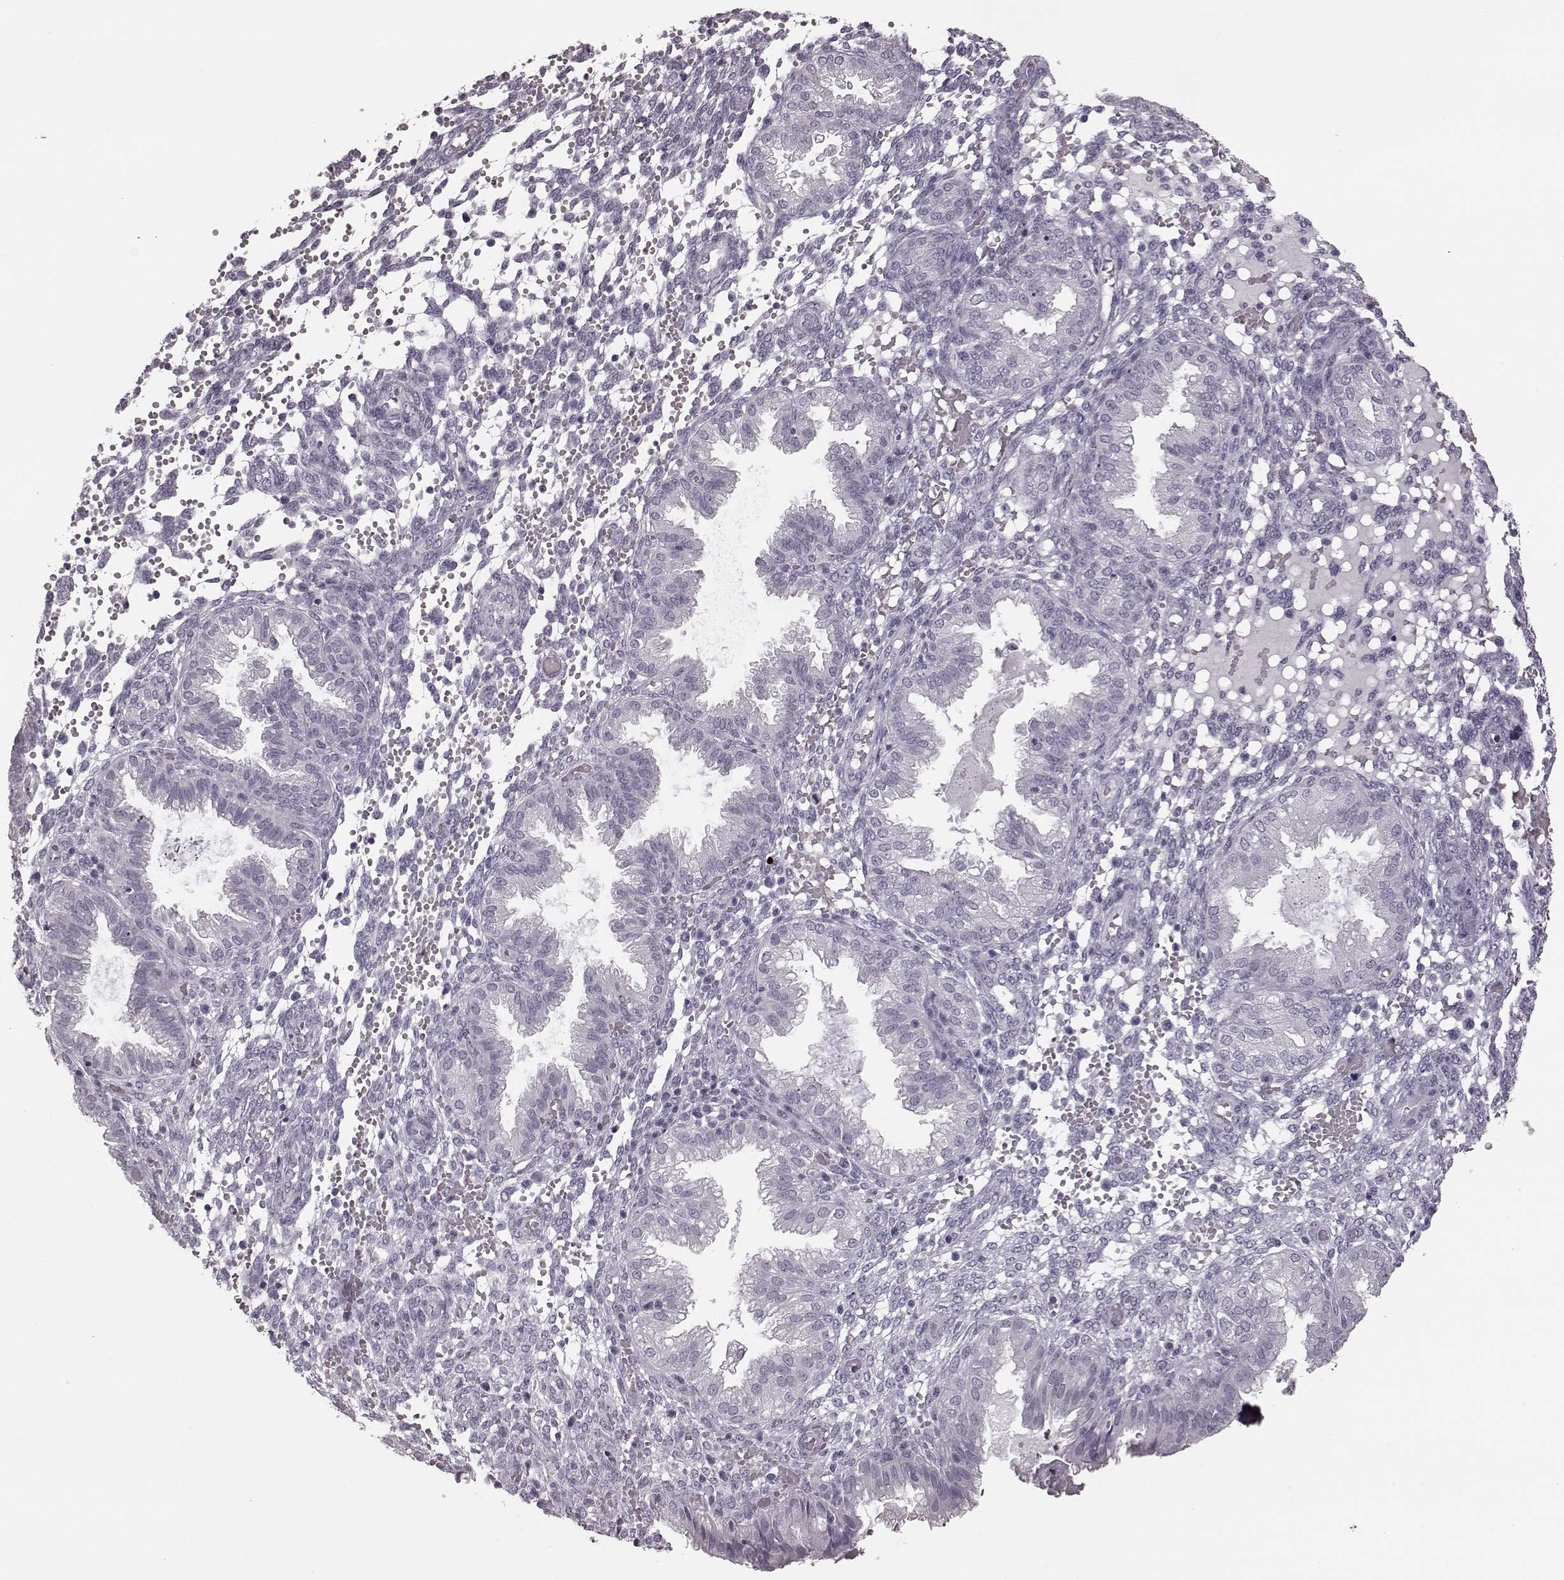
{"staining": {"intensity": "negative", "quantity": "none", "location": "none"}, "tissue": "endometrium", "cell_type": "Cells in endometrial stroma", "image_type": "normal", "snomed": [{"axis": "morphology", "description": "Normal tissue, NOS"}, {"axis": "topography", "description": "Endometrium"}], "caption": "Cells in endometrial stroma show no significant protein staining in benign endometrium. (Stains: DAB (3,3'-diaminobenzidine) IHC with hematoxylin counter stain, Microscopy: brightfield microscopy at high magnification).", "gene": "ZNF433", "patient": {"sex": "female", "age": 33}}